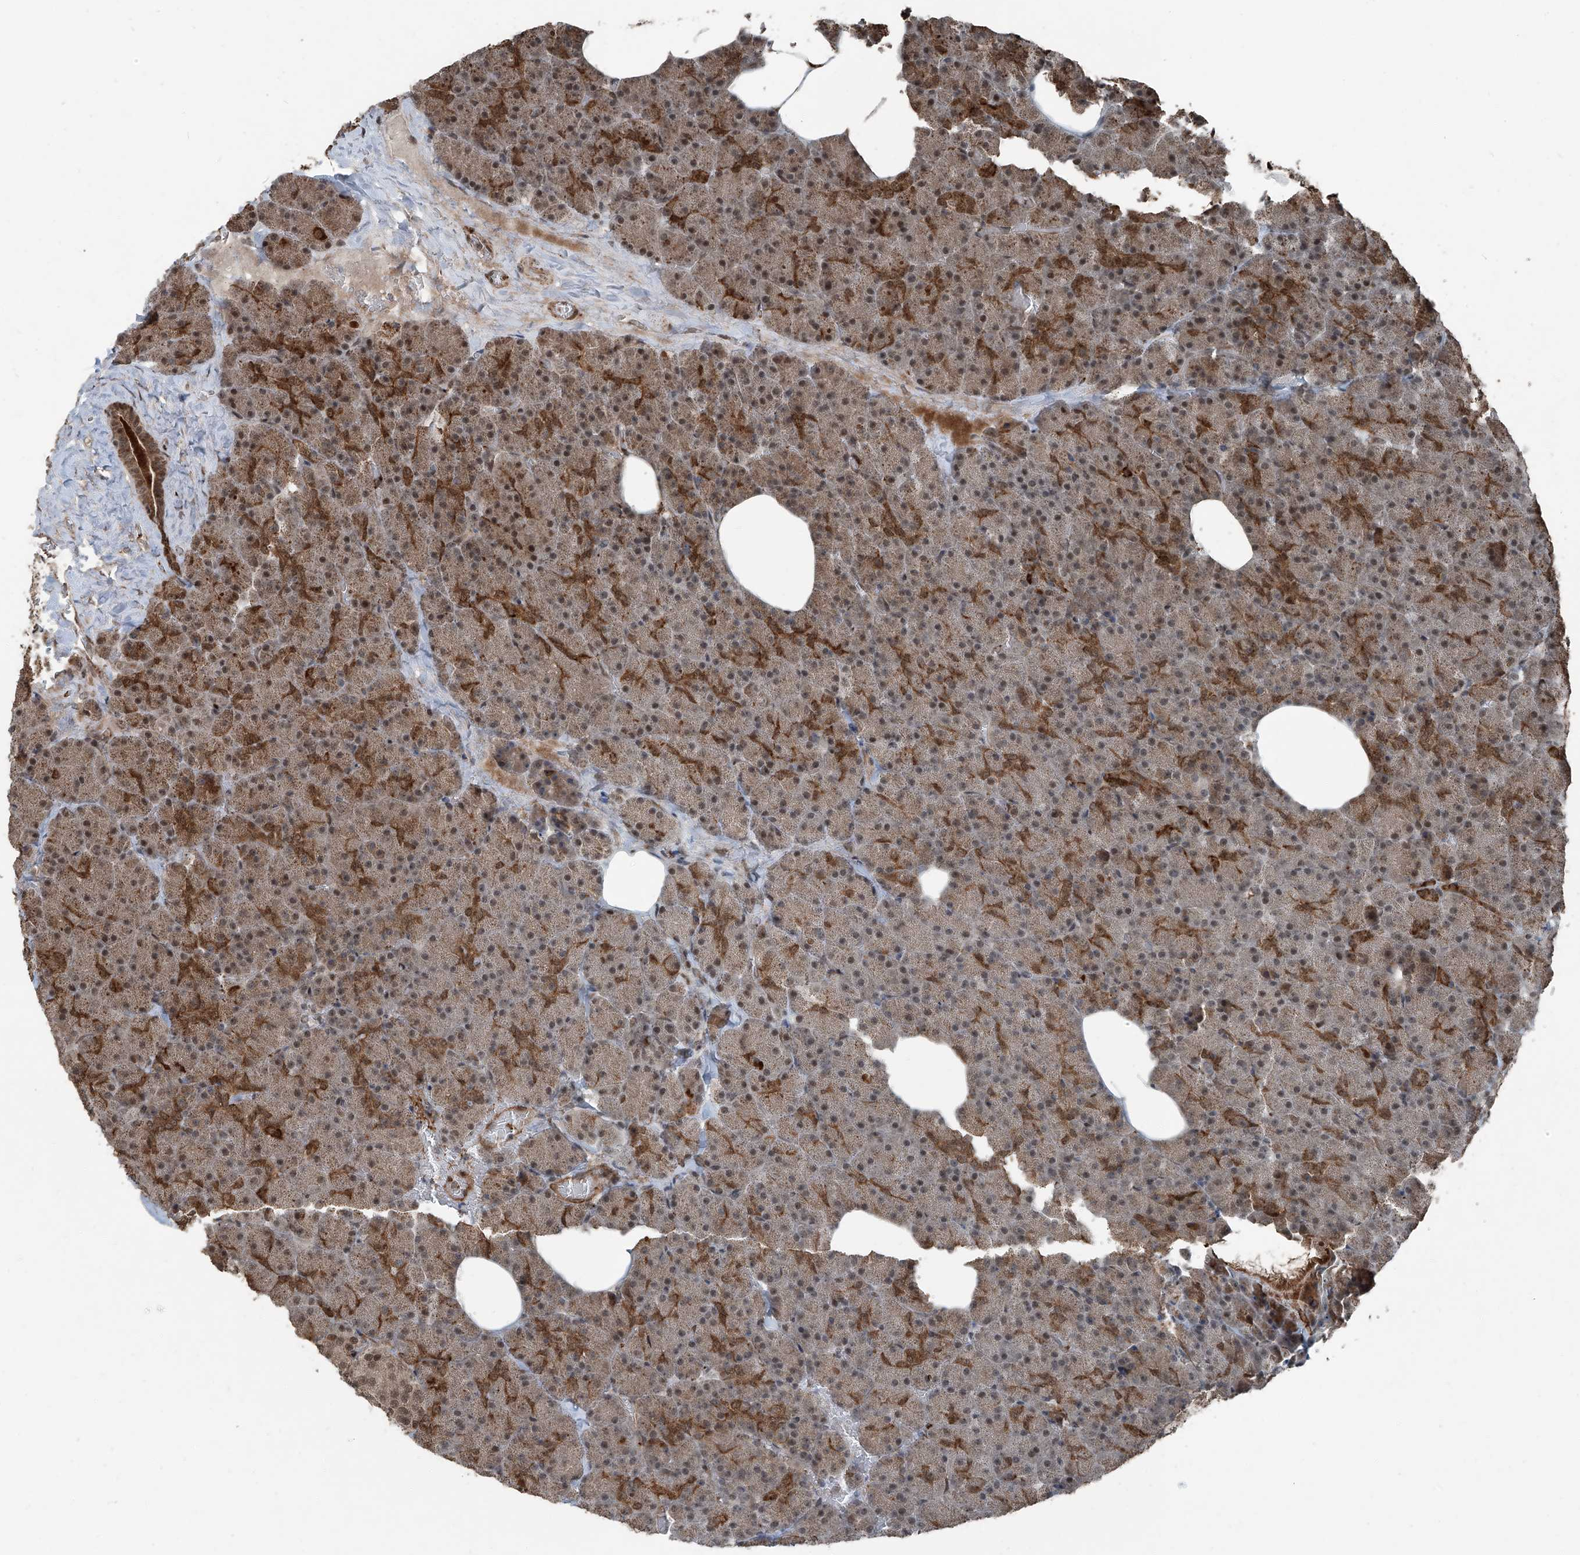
{"staining": {"intensity": "strong", "quantity": "25%-75%", "location": "cytoplasmic/membranous,nuclear"}, "tissue": "pancreas", "cell_type": "Exocrine glandular cells", "image_type": "normal", "snomed": [{"axis": "morphology", "description": "Normal tissue, NOS"}, {"axis": "morphology", "description": "Carcinoid, malignant, NOS"}, {"axis": "topography", "description": "Pancreas"}], "caption": "Immunohistochemistry staining of benign pancreas, which exhibits high levels of strong cytoplasmic/membranous,nuclear staining in approximately 25%-75% of exocrine glandular cells indicating strong cytoplasmic/membranous,nuclear protein positivity. The staining was performed using DAB (3,3'-diaminobenzidine) (brown) for protein detection and nuclei were counterstained in hematoxylin (blue).", "gene": "ZNF570", "patient": {"sex": "female", "age": 35}}